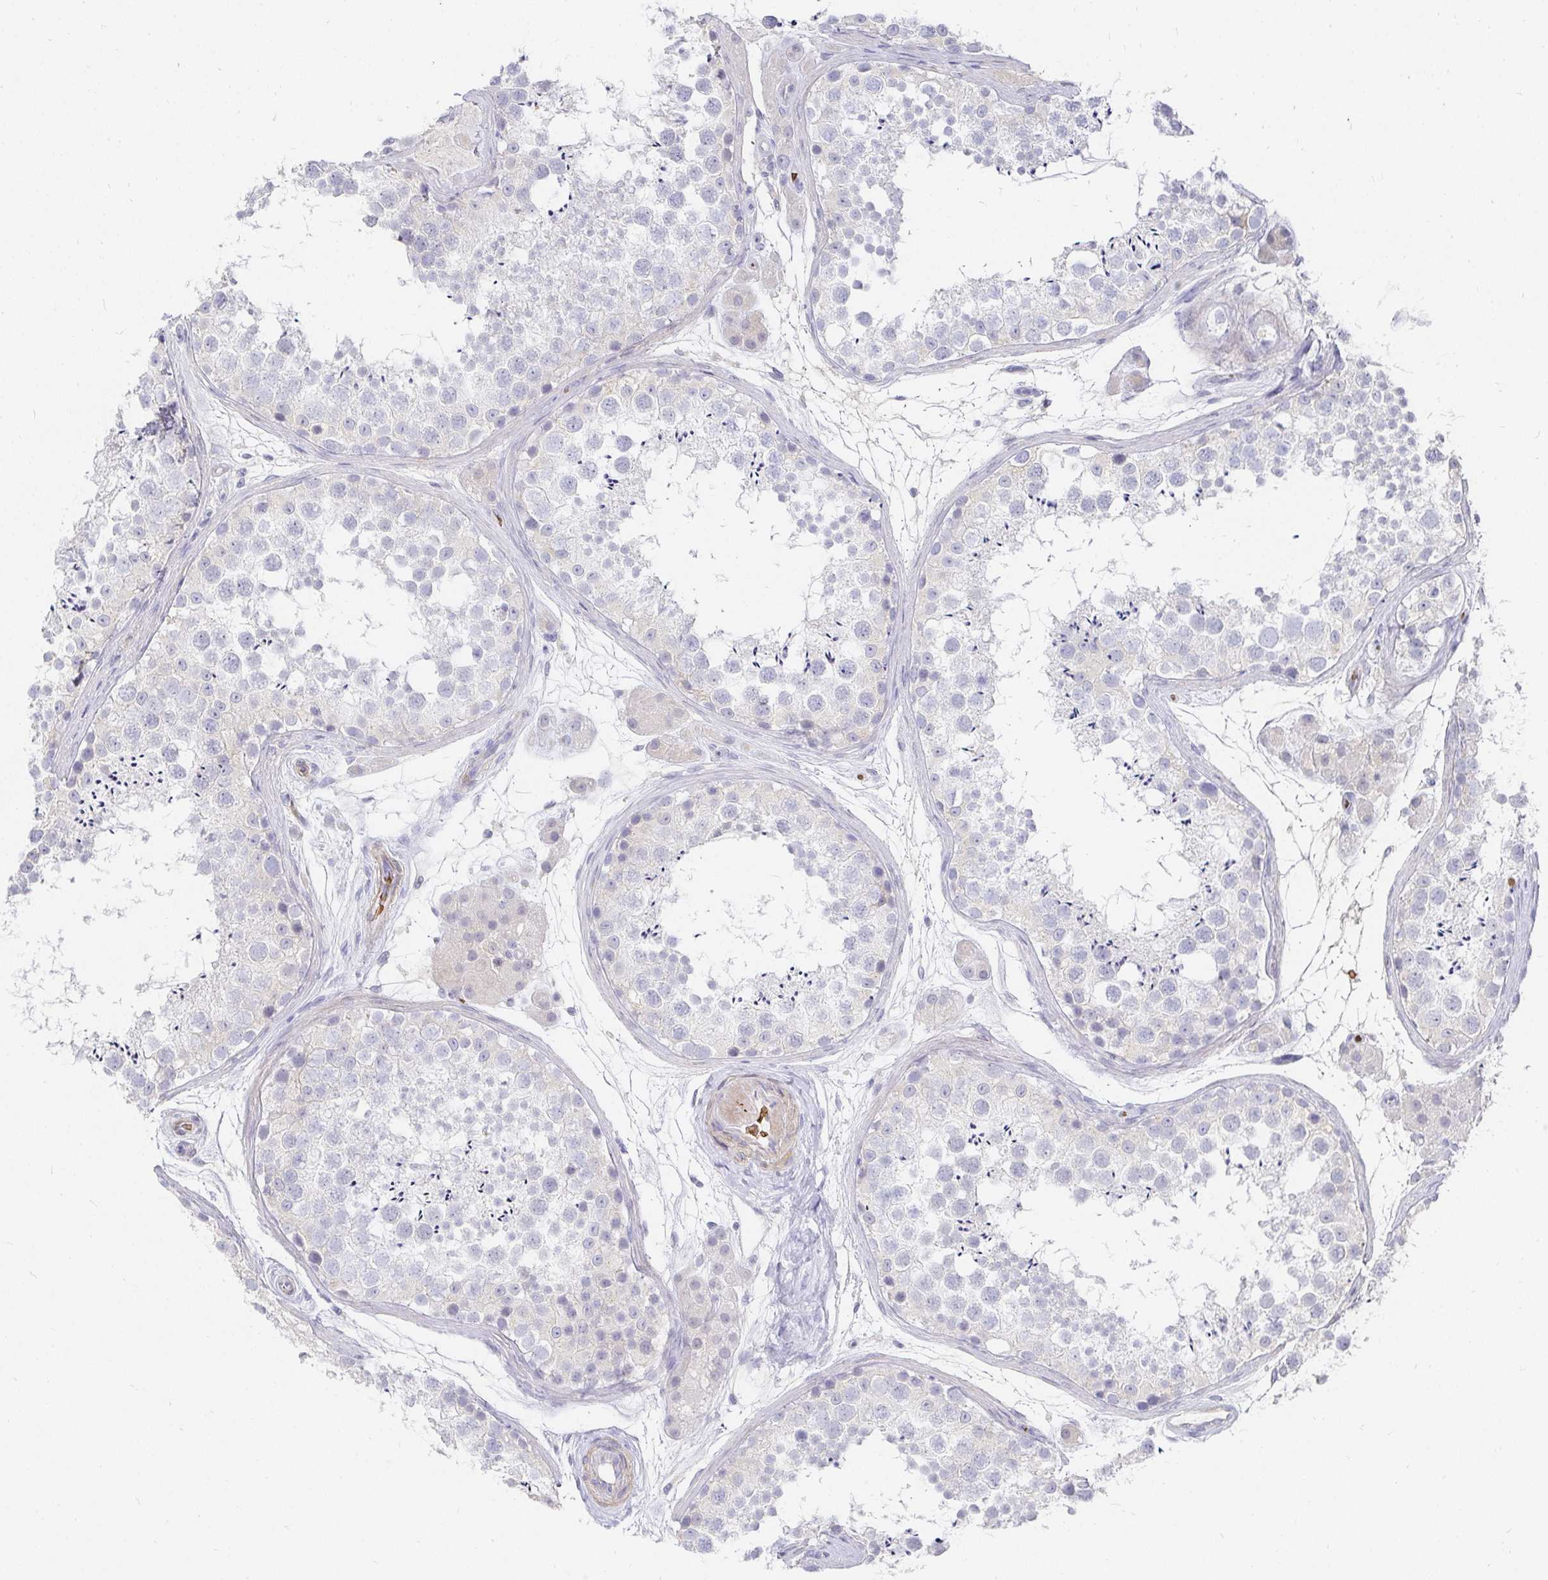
{"staining": {"intensity": "negative", "quantity": "none", "location": "none"}, "tissue": "testis", "cell_type": "Cells in seminiferous ducts", "image_type": "normal", "snomed": [{"axis": "morphology", "description": "Normal tissue, NOS"}, {"axis": "topography", "description": "Testis"}], "caption": "This is an immunohistochemistry (IHC) image of normal testis. There is no positivity in cells in seminiferous ducts.", "gene": "FGF21", "patient": {"sex": "male", "age": 41}}